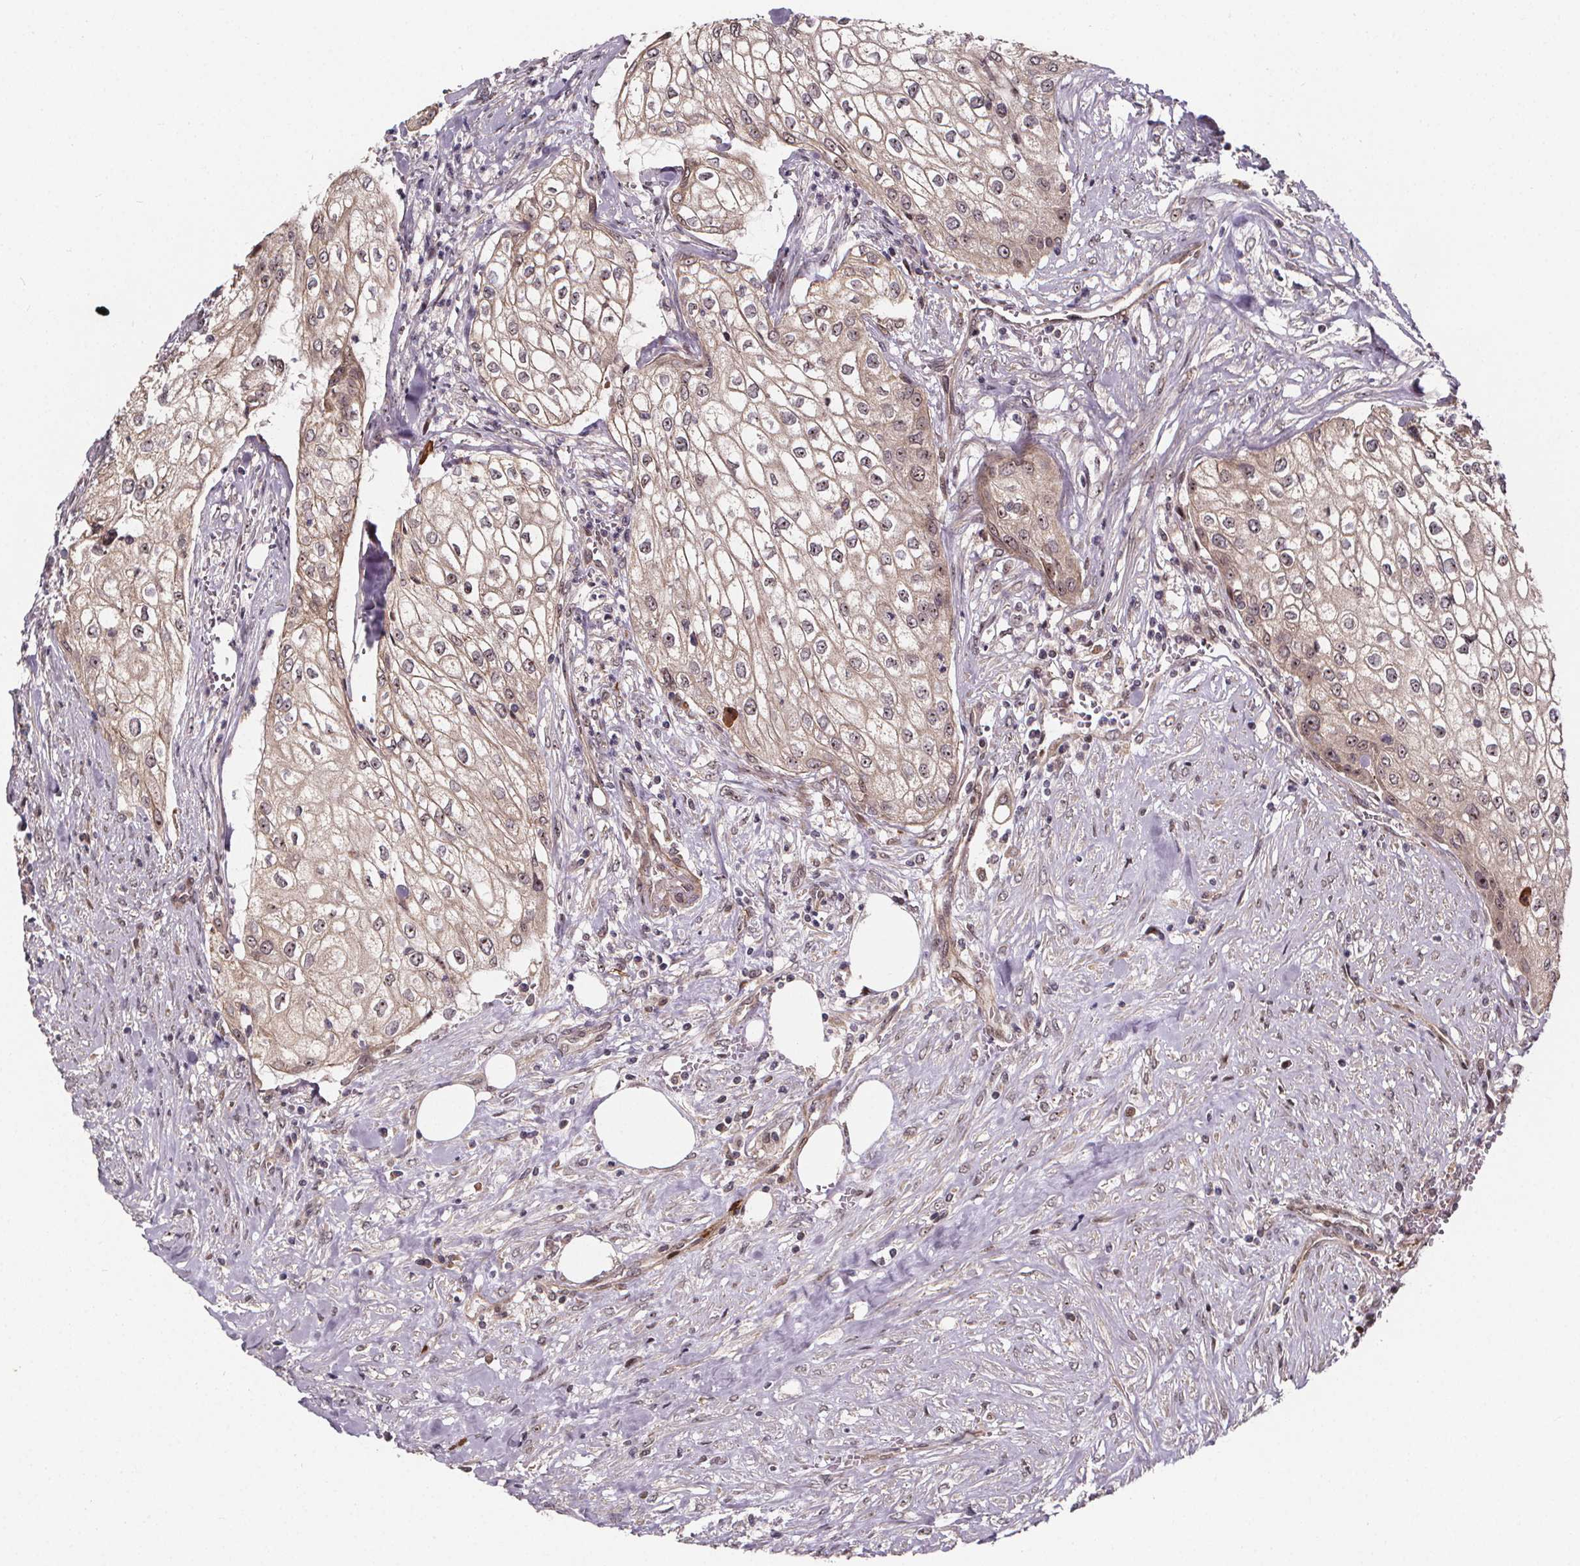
{"staining": {"intensity": "negative", "quantity": "none", "location": "none"}, "tissue": "urothelial cancer", "cell_type": "Tumor cells", "image_type": "cancer", "snomed": [{"axis": "morphology", "description": "Urothelial carcinoma, High grade"}, {"axis": "topography", "description": "Urinary bladder"}], "caption": "Immunohistochemistry image of neoplastic tissue: high-grade urothelial carcinoma stained with DAB reveals no significant protein expression in tumor cells. (Immunohistochemistry (ihc), brightfield microscopy, high magnification).", "gene": "DDIT3", "patient": {"sex": "male", "age": 62}}